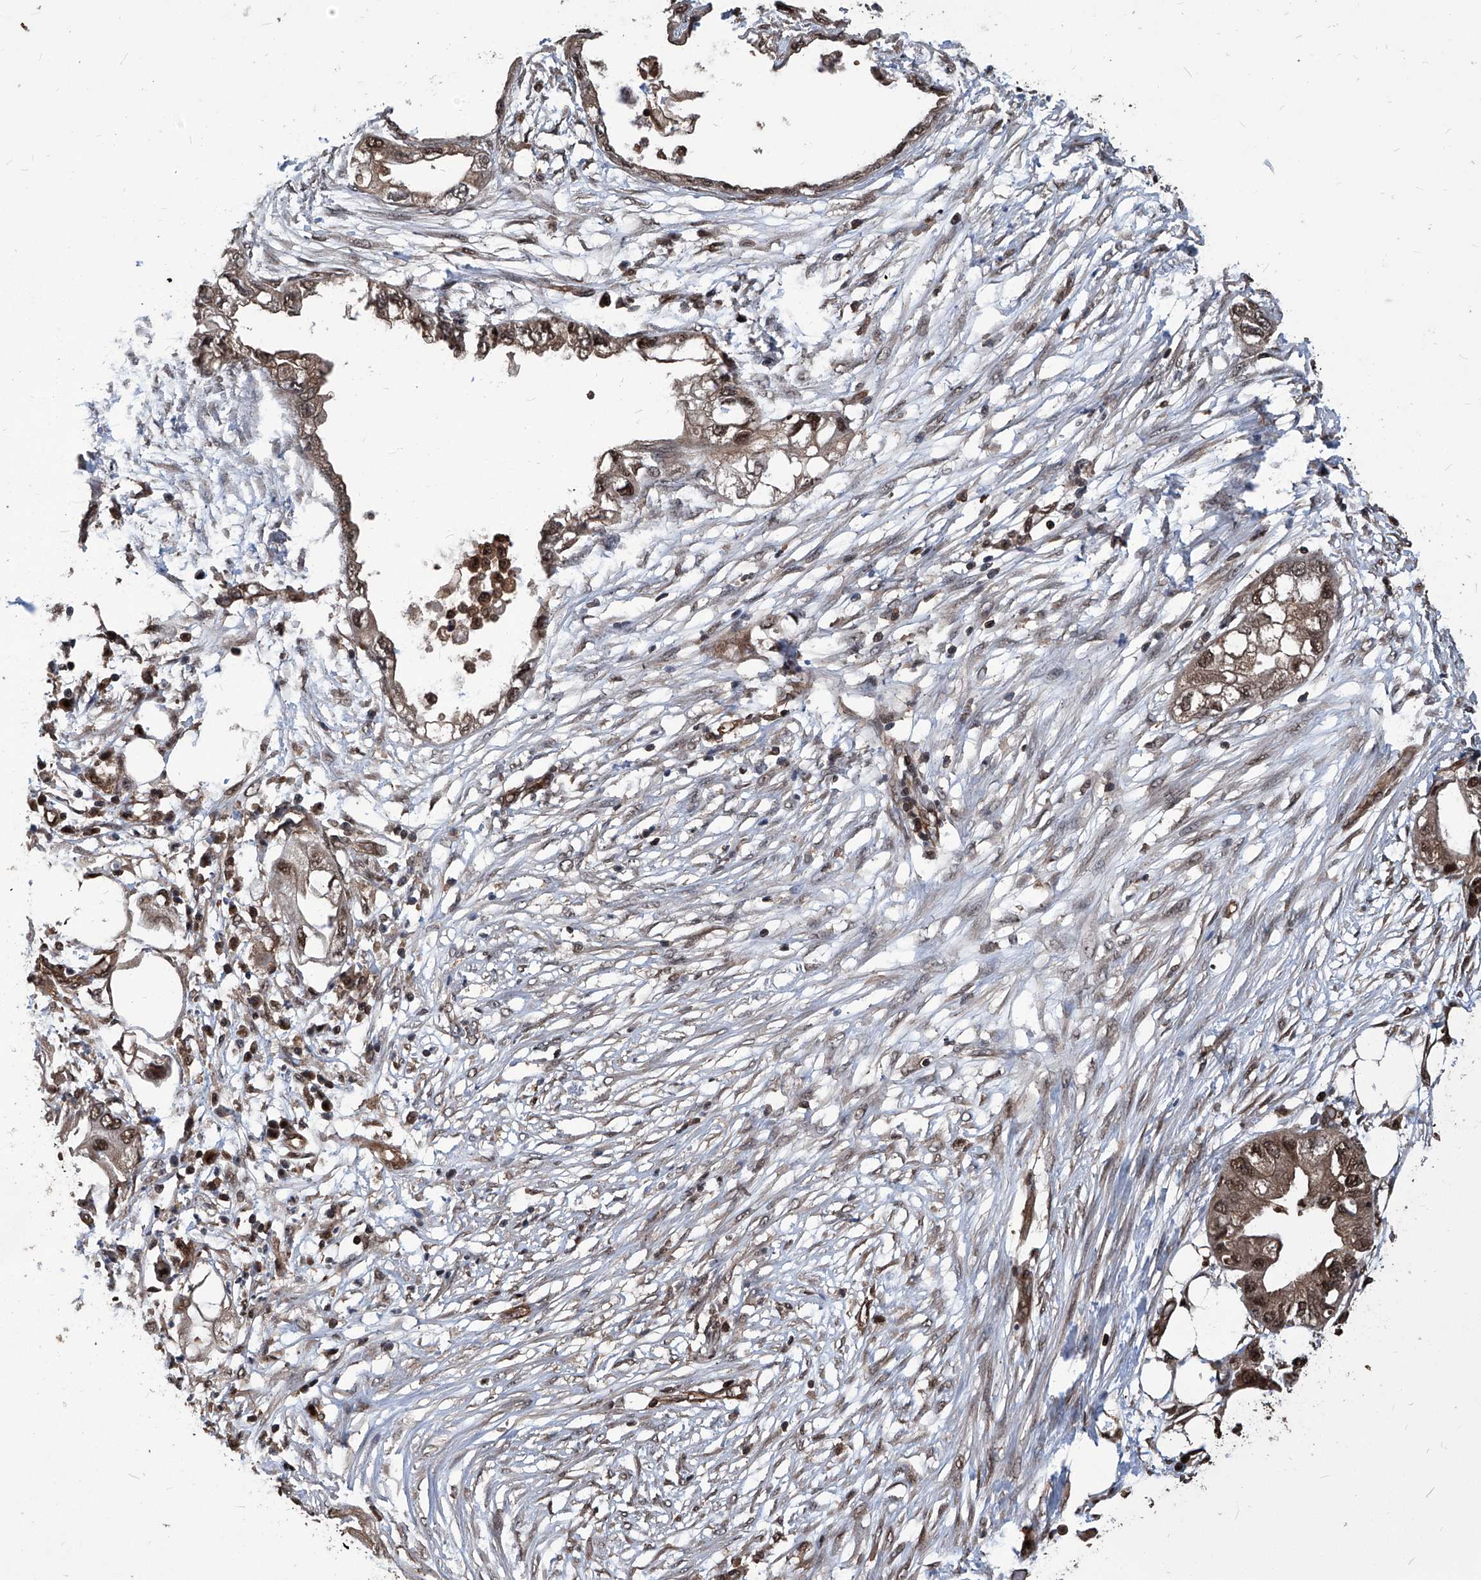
{"staining": {"intensity": "moderate", "quantity": ">75%", "location": "cytoplasmic/membranous,nuclear"}, "tissue": "endometrial cancer", "cell_type": "Tumor cells", "image_type": "cancer", "snomed": [{"axis": "morphology", "description": "Adenocarcinoma, NOS"}, {"axis": "morphology", "description": "Adenocarcinoma, metastatic, NOS"}, {"axis": "topography", "description": "Adipose tissue"}, {"axis": "topography", "description": "Endometrium"}], "caption": "Immunohistochemical staining of endometrial cancer demonstrates moderate cytoplasmic/membranous and nuclear protein positivity in approximately >75% of tumor cells.", "gene": "PSMB1", "patient": {"sex": "female", "age": 67}}